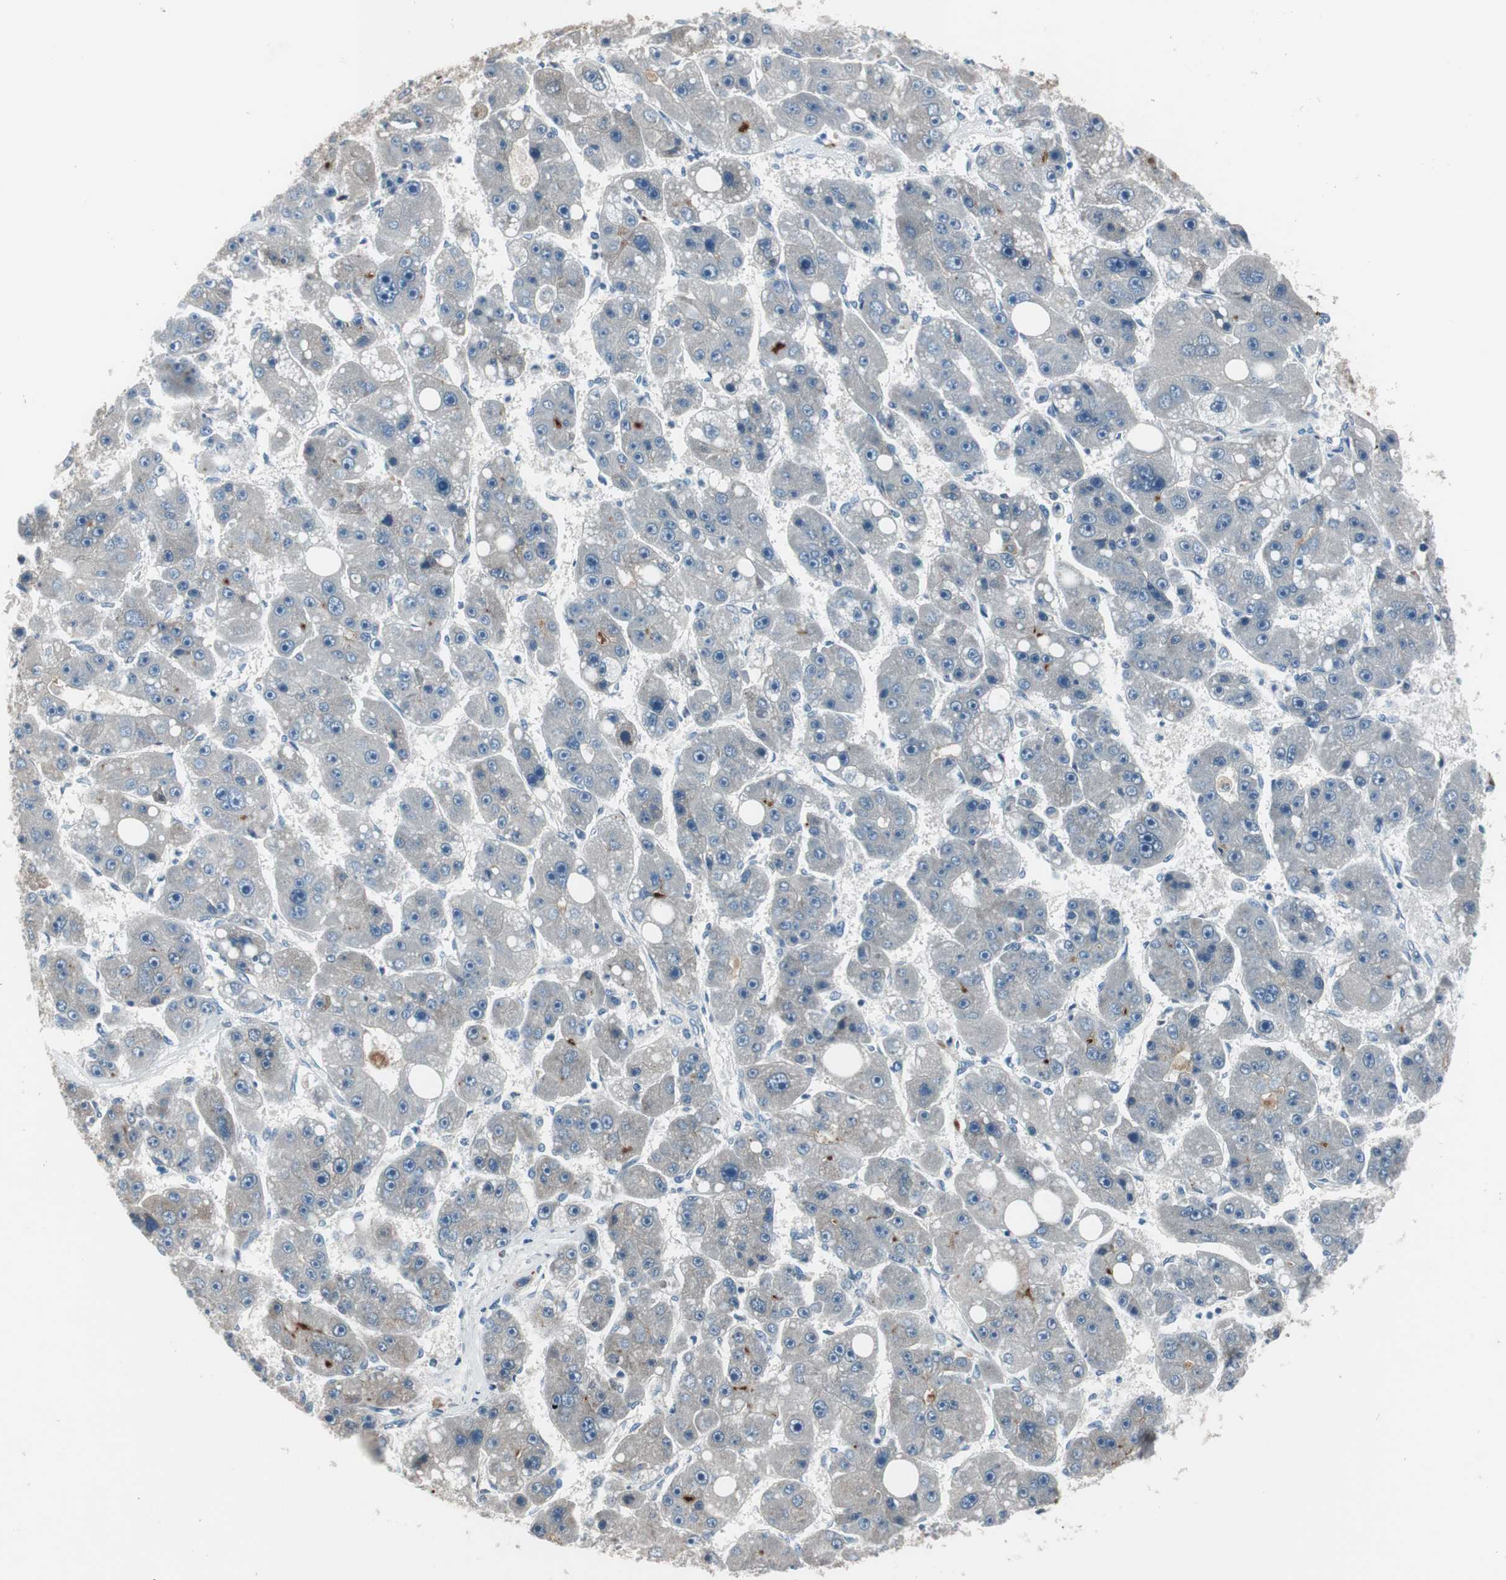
{"staining": {"intensity": "moderate", "quantity": "<25%", "location": "cytoplasmic/membranous"}, "tissue": "liver cancer", "cell_type": "Tumor cells", "image_type": "cancer", "snomed": [{"axis": "morphology", "description": "Carcinoma, Hepatocellular, NOS"}, {"axis": "topography", "description": "Liver"}], "caption": "A micrograph of human hepatocellular carcinoma (liver) stained for a protein demonstrates moderate cytoplasmic/membranous brown staining in tumor cells.", "gene": "SERPINF1", "patient": {"sex": "female", "age": 61}}